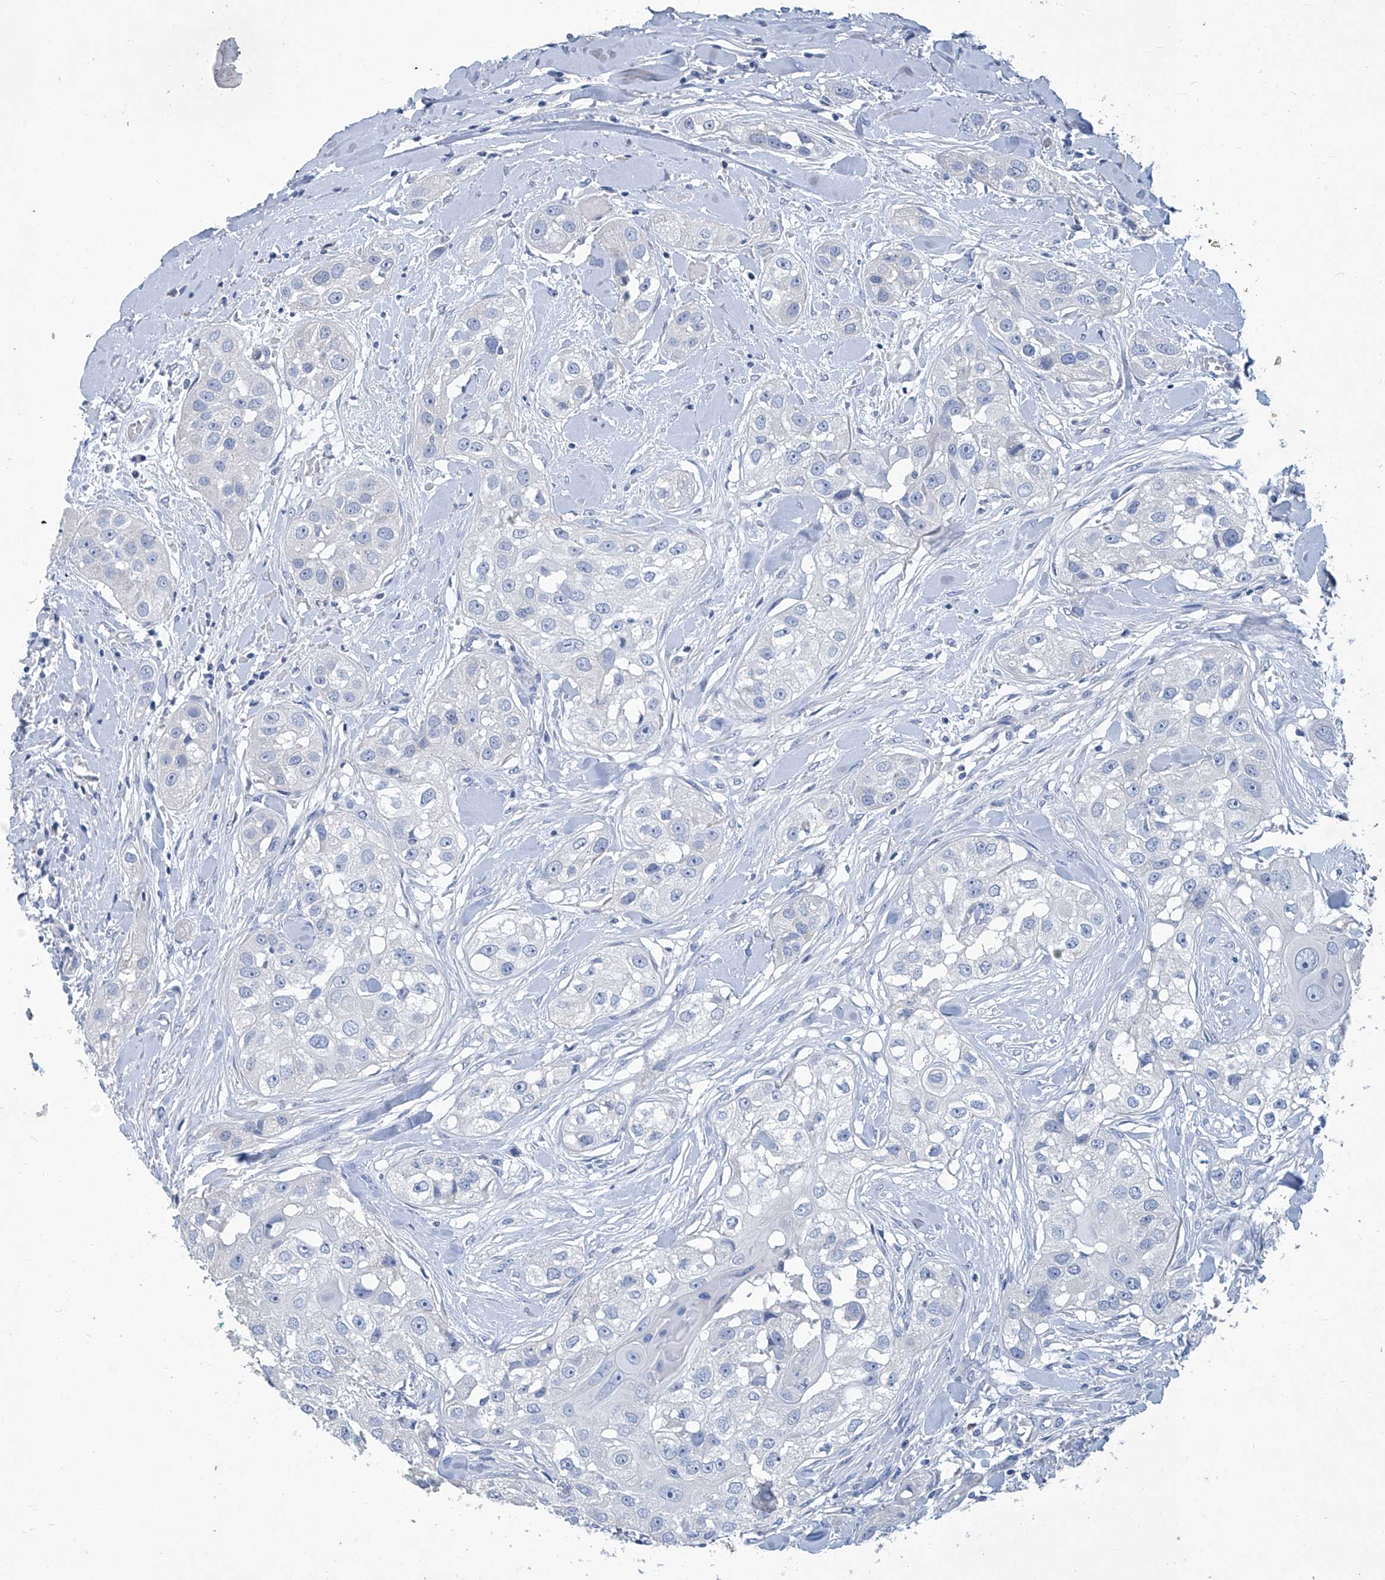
{"staining": {"intensity": "negative", "quantity": "none", "location": "none"}, "tissue": "head and neck cancer", "cell_type": "Tumor cells", "image_type": "cancer", "snomed": [{"axis": "morphology", "description": "Normal tissue, NOS"}, {"axis": "morphology", "description": "Squamous cell carcinoma, NOS"}, {"axis": "topography", "description": "Skeletal muscle"}, {"axis": "topography", "description": "Head-Neck"}], "caption": "The histopathology image displays no significant expression in tumor cells of head and neck squamous cell carcinoma.", "gene": "MTARC1", "patient": {"sex": "male", "age": 51}}